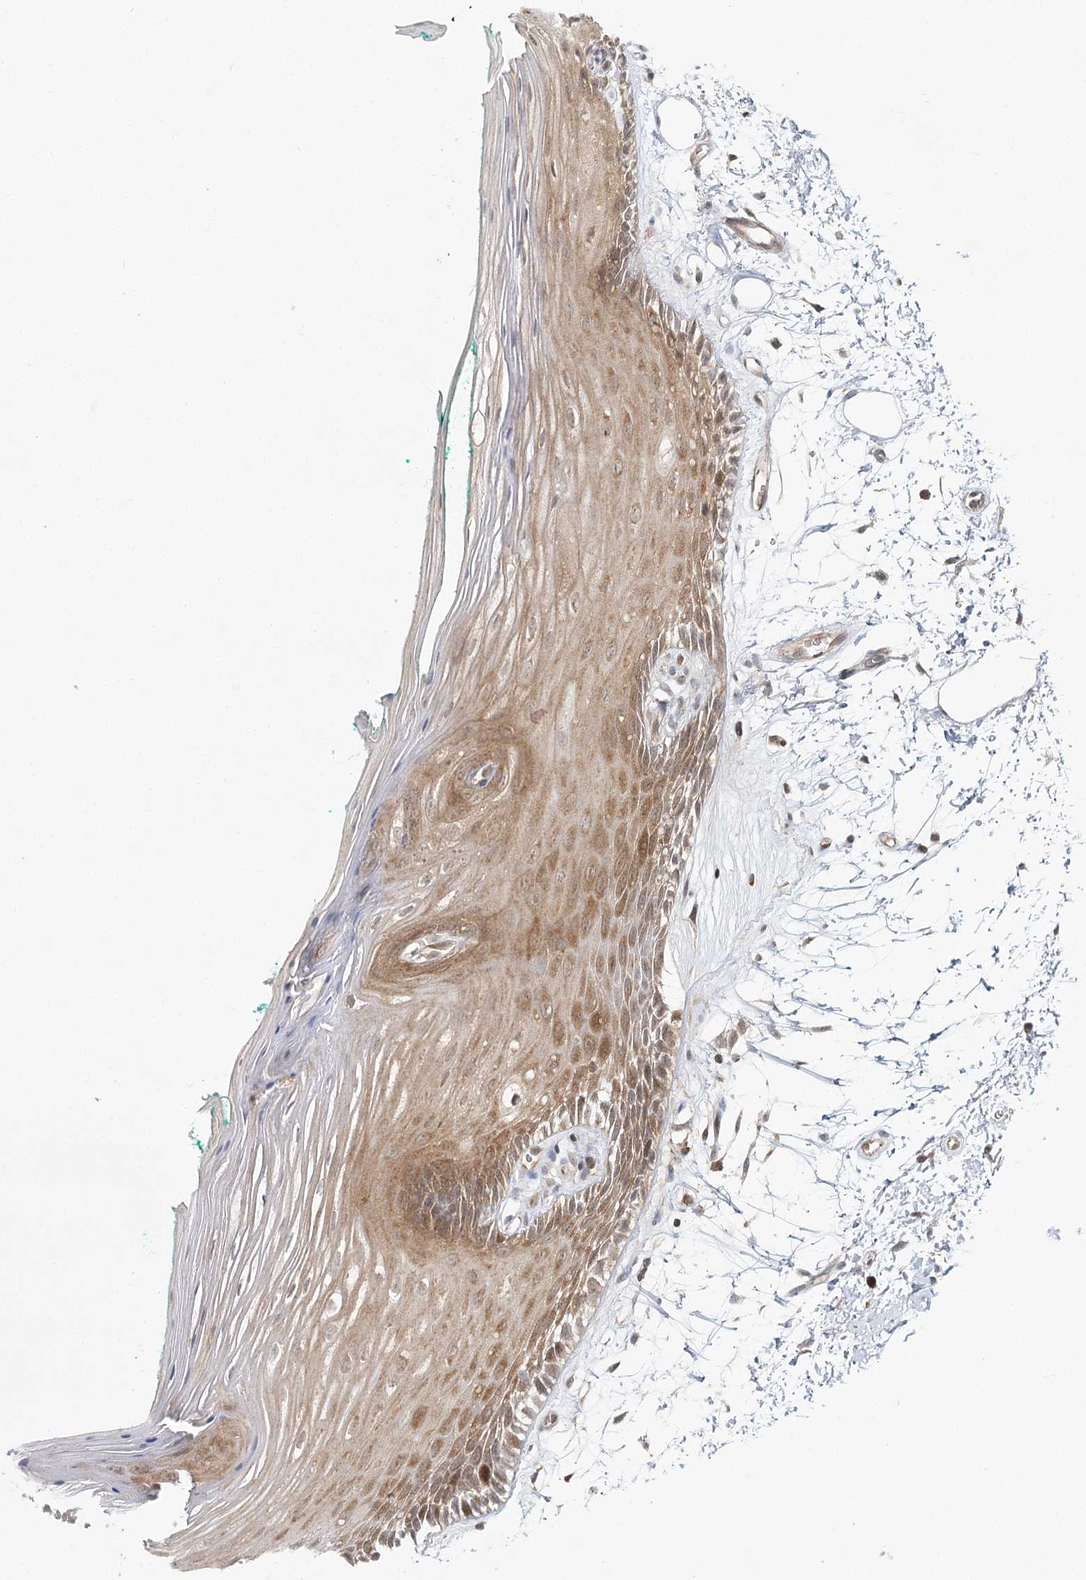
{"staining": {"intensity": "moderate", "quantity": ">75%", "location": "cytoplasmic/membranous"}, "tissue": "oral mucosa", "cell_type": "Squamous epithelial cells", "image_type": "normal", "snomed": [{"axis": "morphology", "description": "Normal tissue, NOS"}, {"axis": "topography", "description": "Skeletal muscle"}, {"axis": "topography", "description": "Oral tissue"}, {"axis": "topography", "description": "Peripheral nerve tissue"}], "caption": "Oral mucosa stained with DAB (3,3'-diaminobenzidine) immunohistochemistry shows medium levels of moderate cytoplasmic/membranous staining in approximately >75% of squamous epithelial cells. The staining is performed using DAB (3,3'-diaminobenzidine) brown chromogen to label protein expression. The nuclei are counter-stained blue using hematoxylin.", "gene": "FAM120B", "patient": {"sex": "female", "age": 84}}